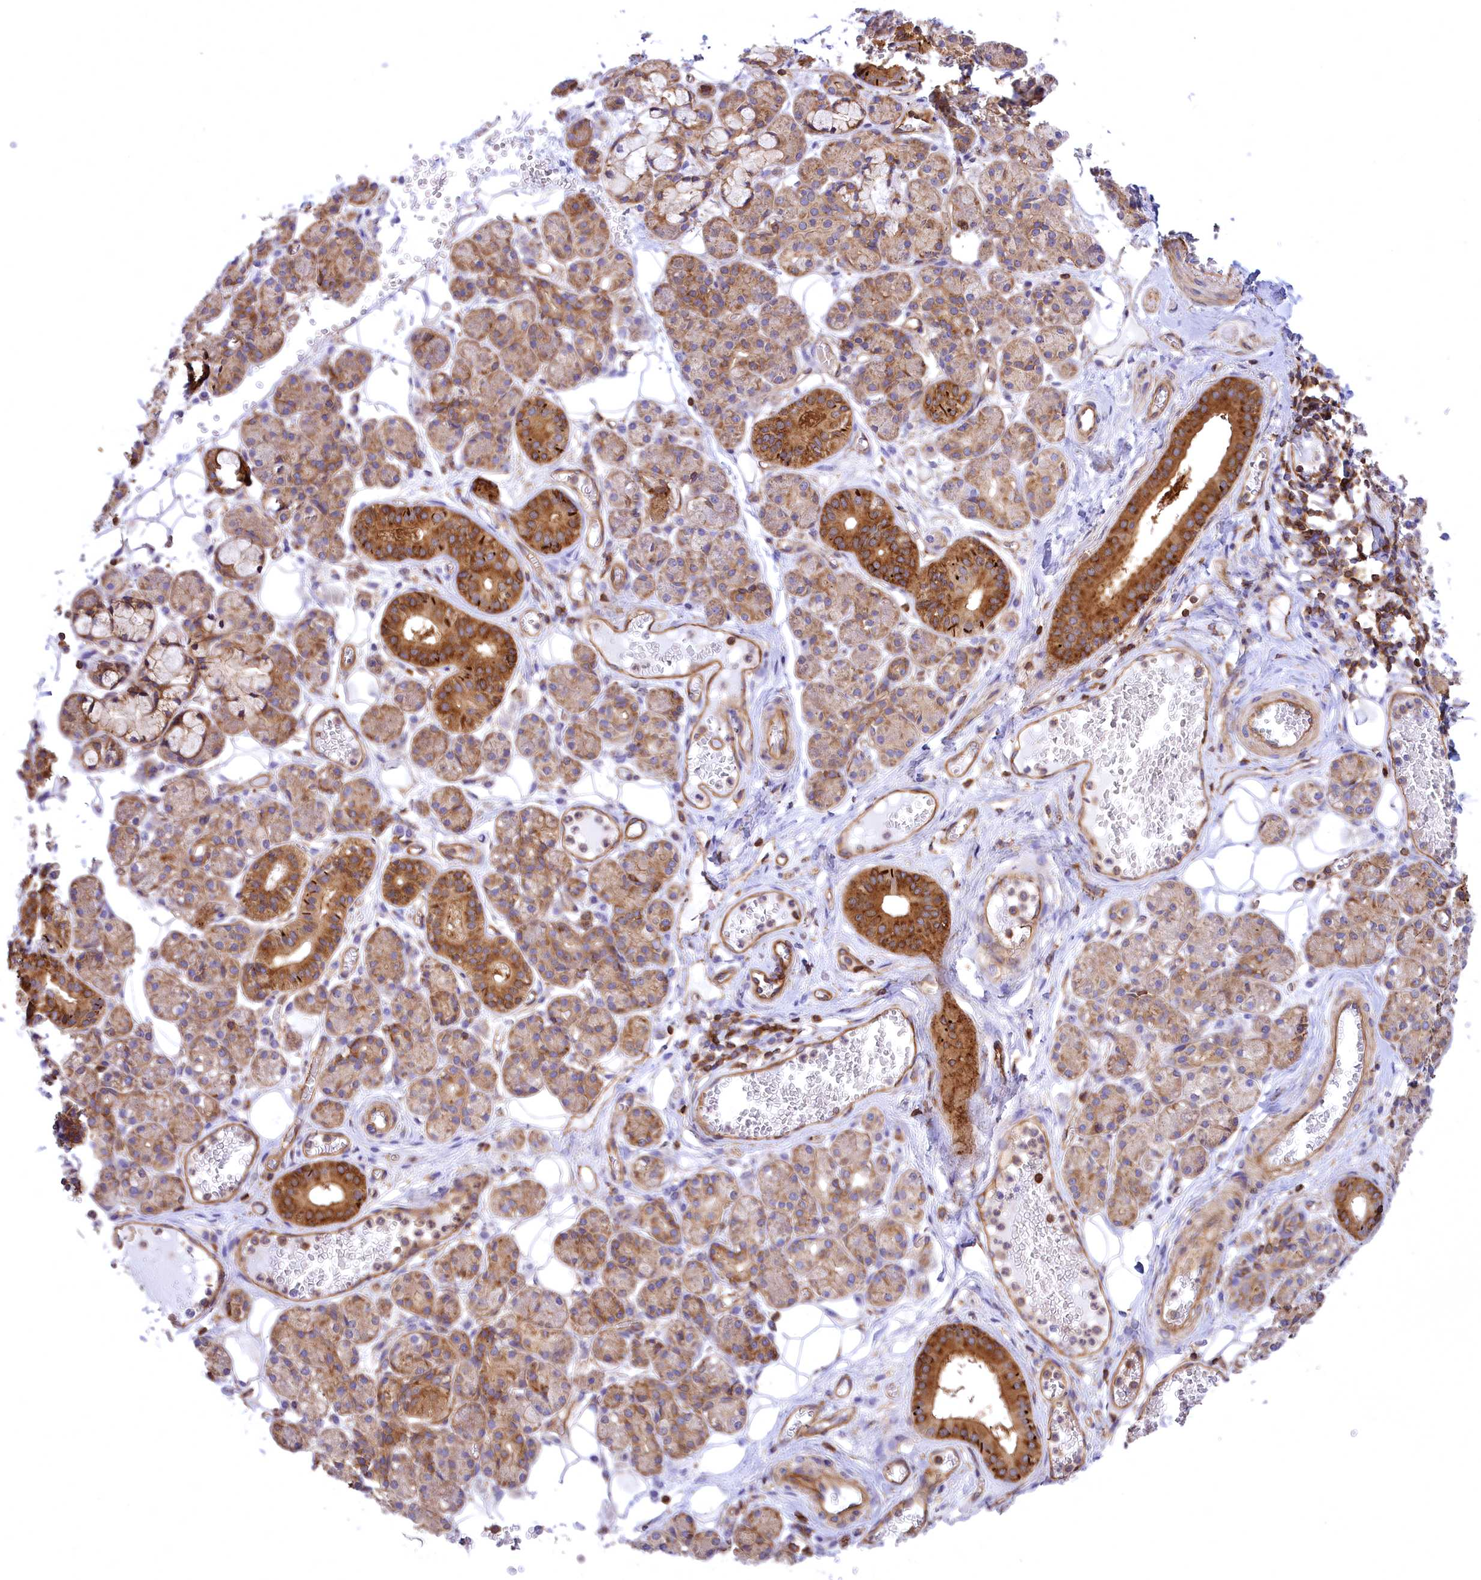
{"staining": {"intensity": "moderate", "quantity": ">75%", "location": "cytoplasmic/membranous"}, "tissue": "salivary gland", "cell_type": "Glandular cells", "image_type": "normal", "snomed": [{"axis": "morphology", "description": "Normal tissue, NOS"}, {"axis": "topography", "description": "Salivary gland"}], "caption": "Immunohistochemistry image of normal human salivary gland stained for a protein (brown), which demonstrates medium levels of moderate cytoplasmic/membranous staining in approximately >75% of glandular cells.", "gene": "SEPTIN9", "patient": {"sex": "male", "age": 63}}